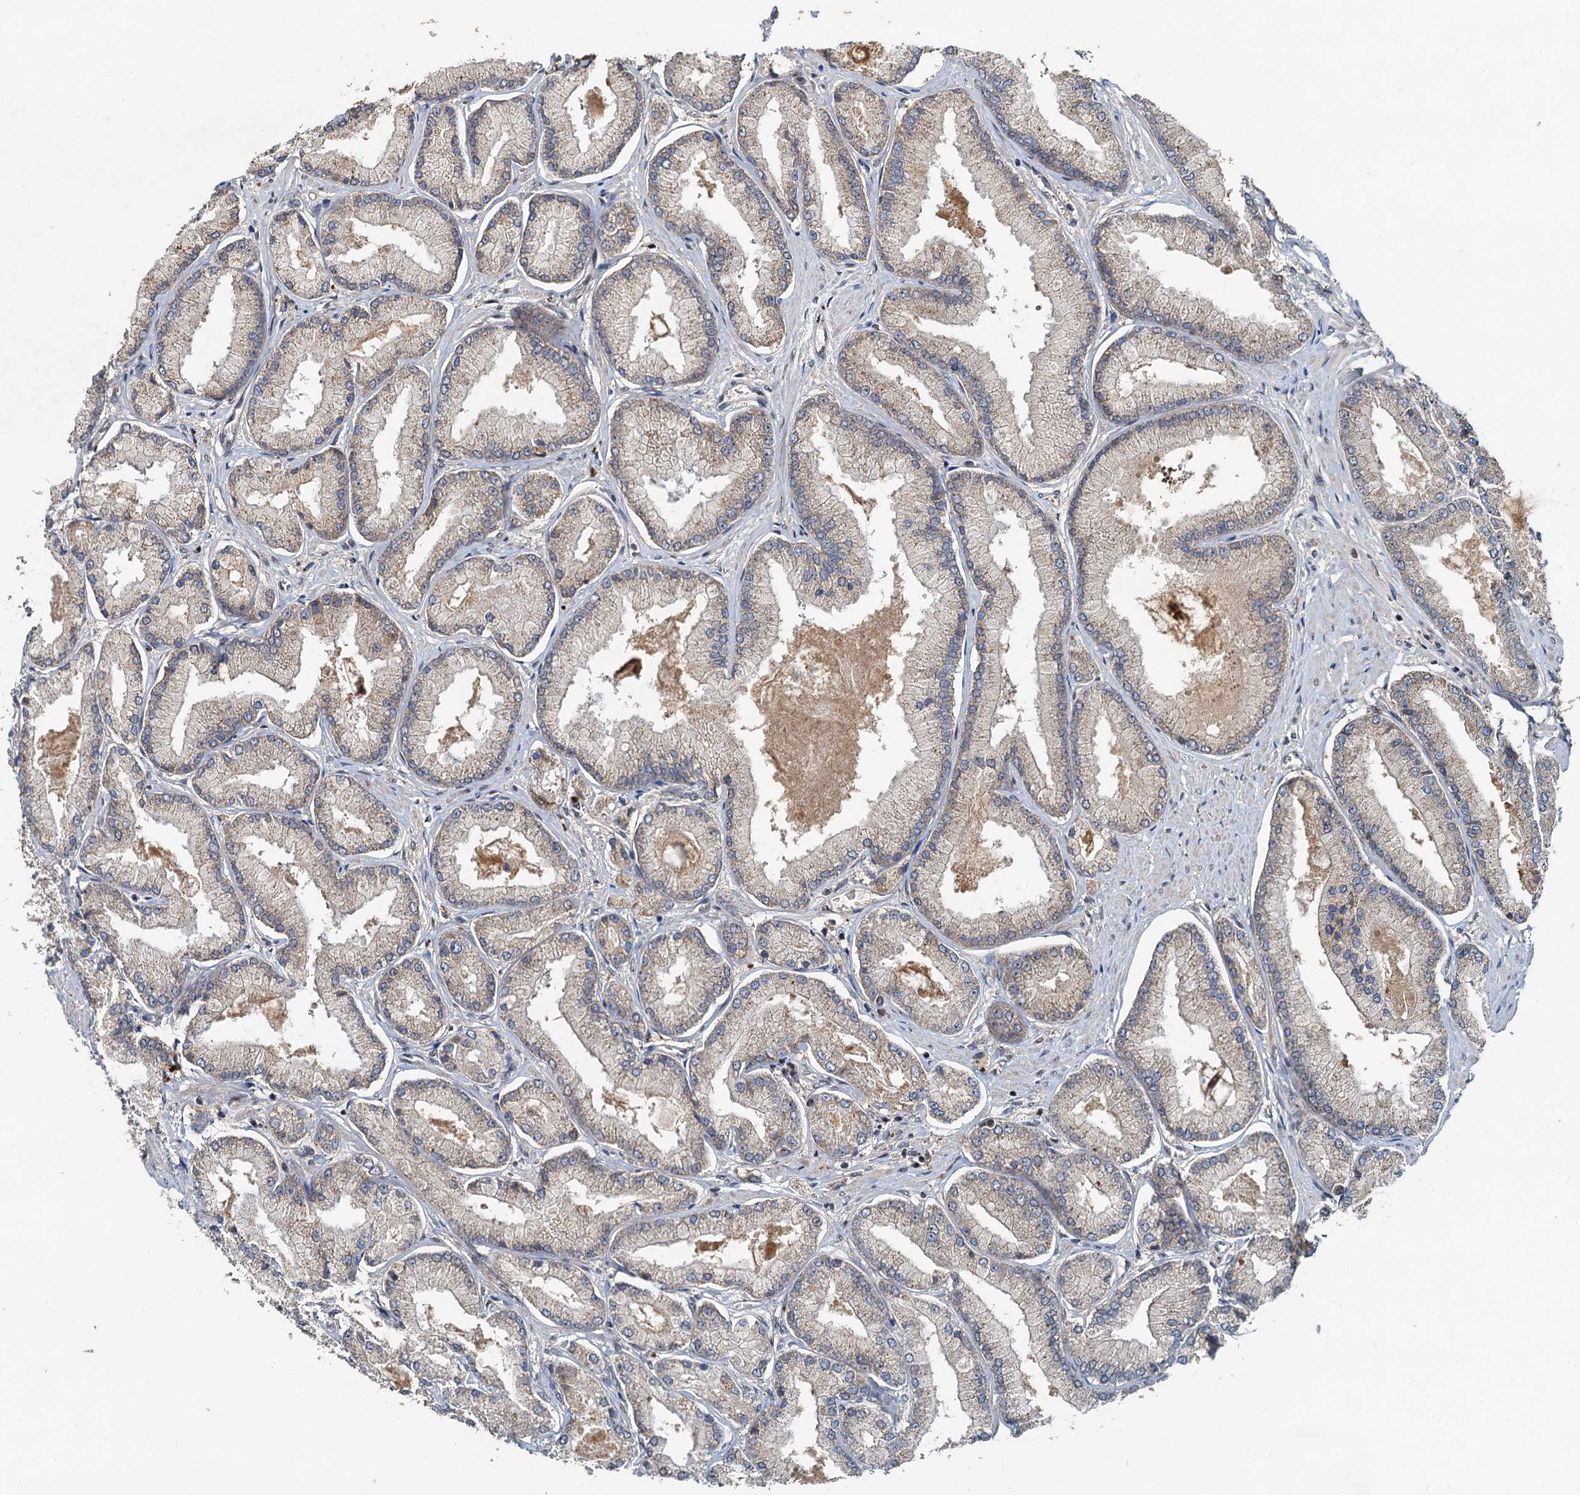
{"staining": {"intensity": "weak", "quantity": "25%-75%", "location": "cytoplasmic/membranous"}, "tissue": "prostate cancer", "cell_type": "Tumor cells", "image_type": "cancer", "snomed": [{"axis": "morphology", "description": "Adenocarcinoma, Low grade"}, {"axis": "topography", "description": "Prostate"}], "caption": "A brown stain shows weak cytoplasmic/membranous staining of a protein in human prostate cancer (adenocarcinoma (low-grade)) tumor cells. The staining was performed using DAB (3,3'-diaminobenzidine), with brown indicating positive protein expression. Nuclei are stained blue with hematoxylin.", "gene": "CEP68", "patient": {"sex": "male", "age": 74}}